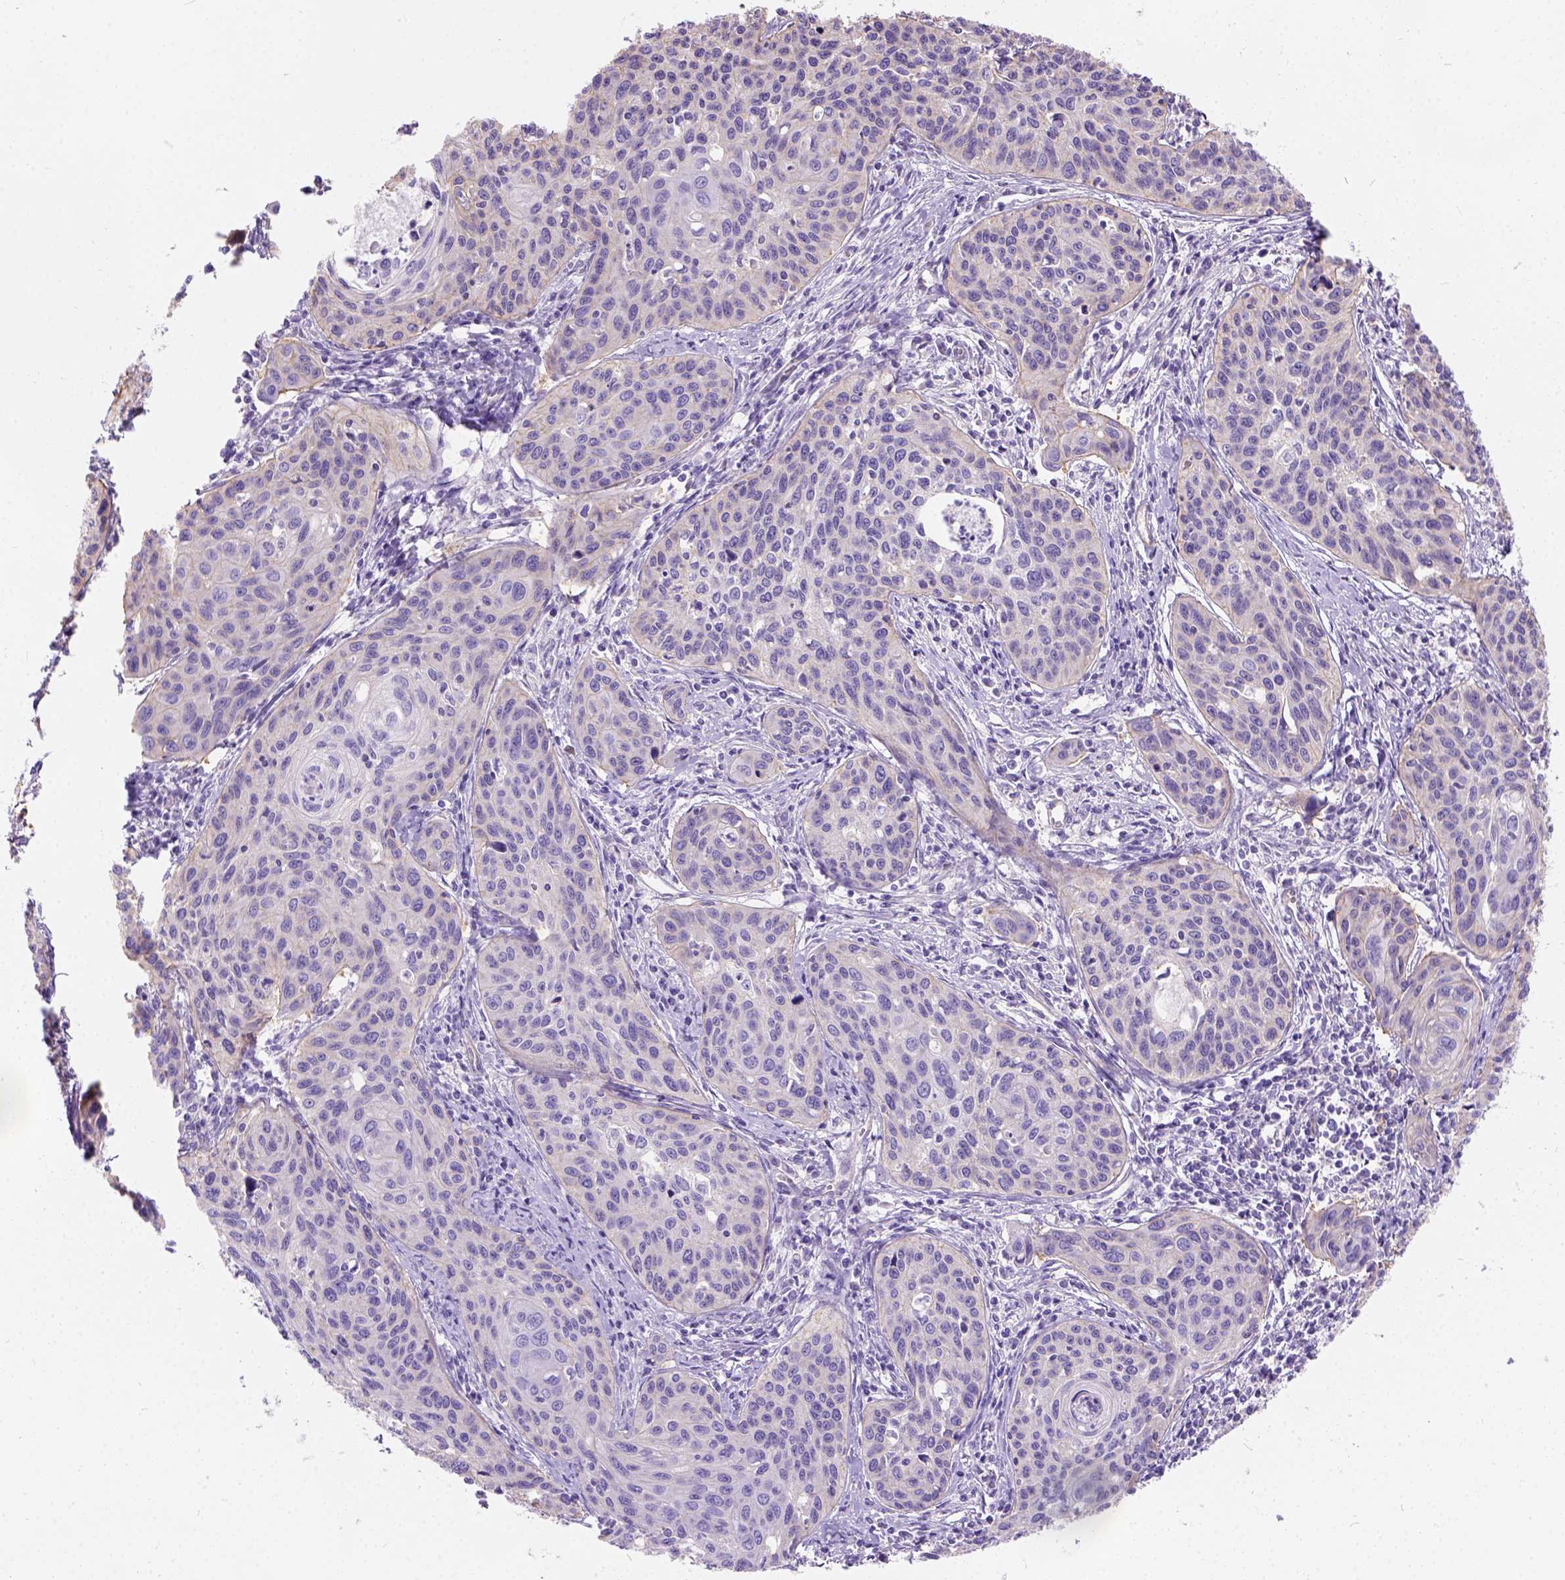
{"staining": {"intensity": "negative", "quantity": "none", "location": "none"}, "tissue": "cervical cancer", "cell_type": "Tumor cells", "image_type": "cancer", "snomed": [{"axis": "morphology", "description": "Squamous cell carcinoma, NOS"}, {"axis": "topography", "description": "Cervix"}], "caption": "Tumor cells are negative for protein expression in human cervical cancer.", "gene": "PHF7", "patient": {"sex": "female", "age": 31}}